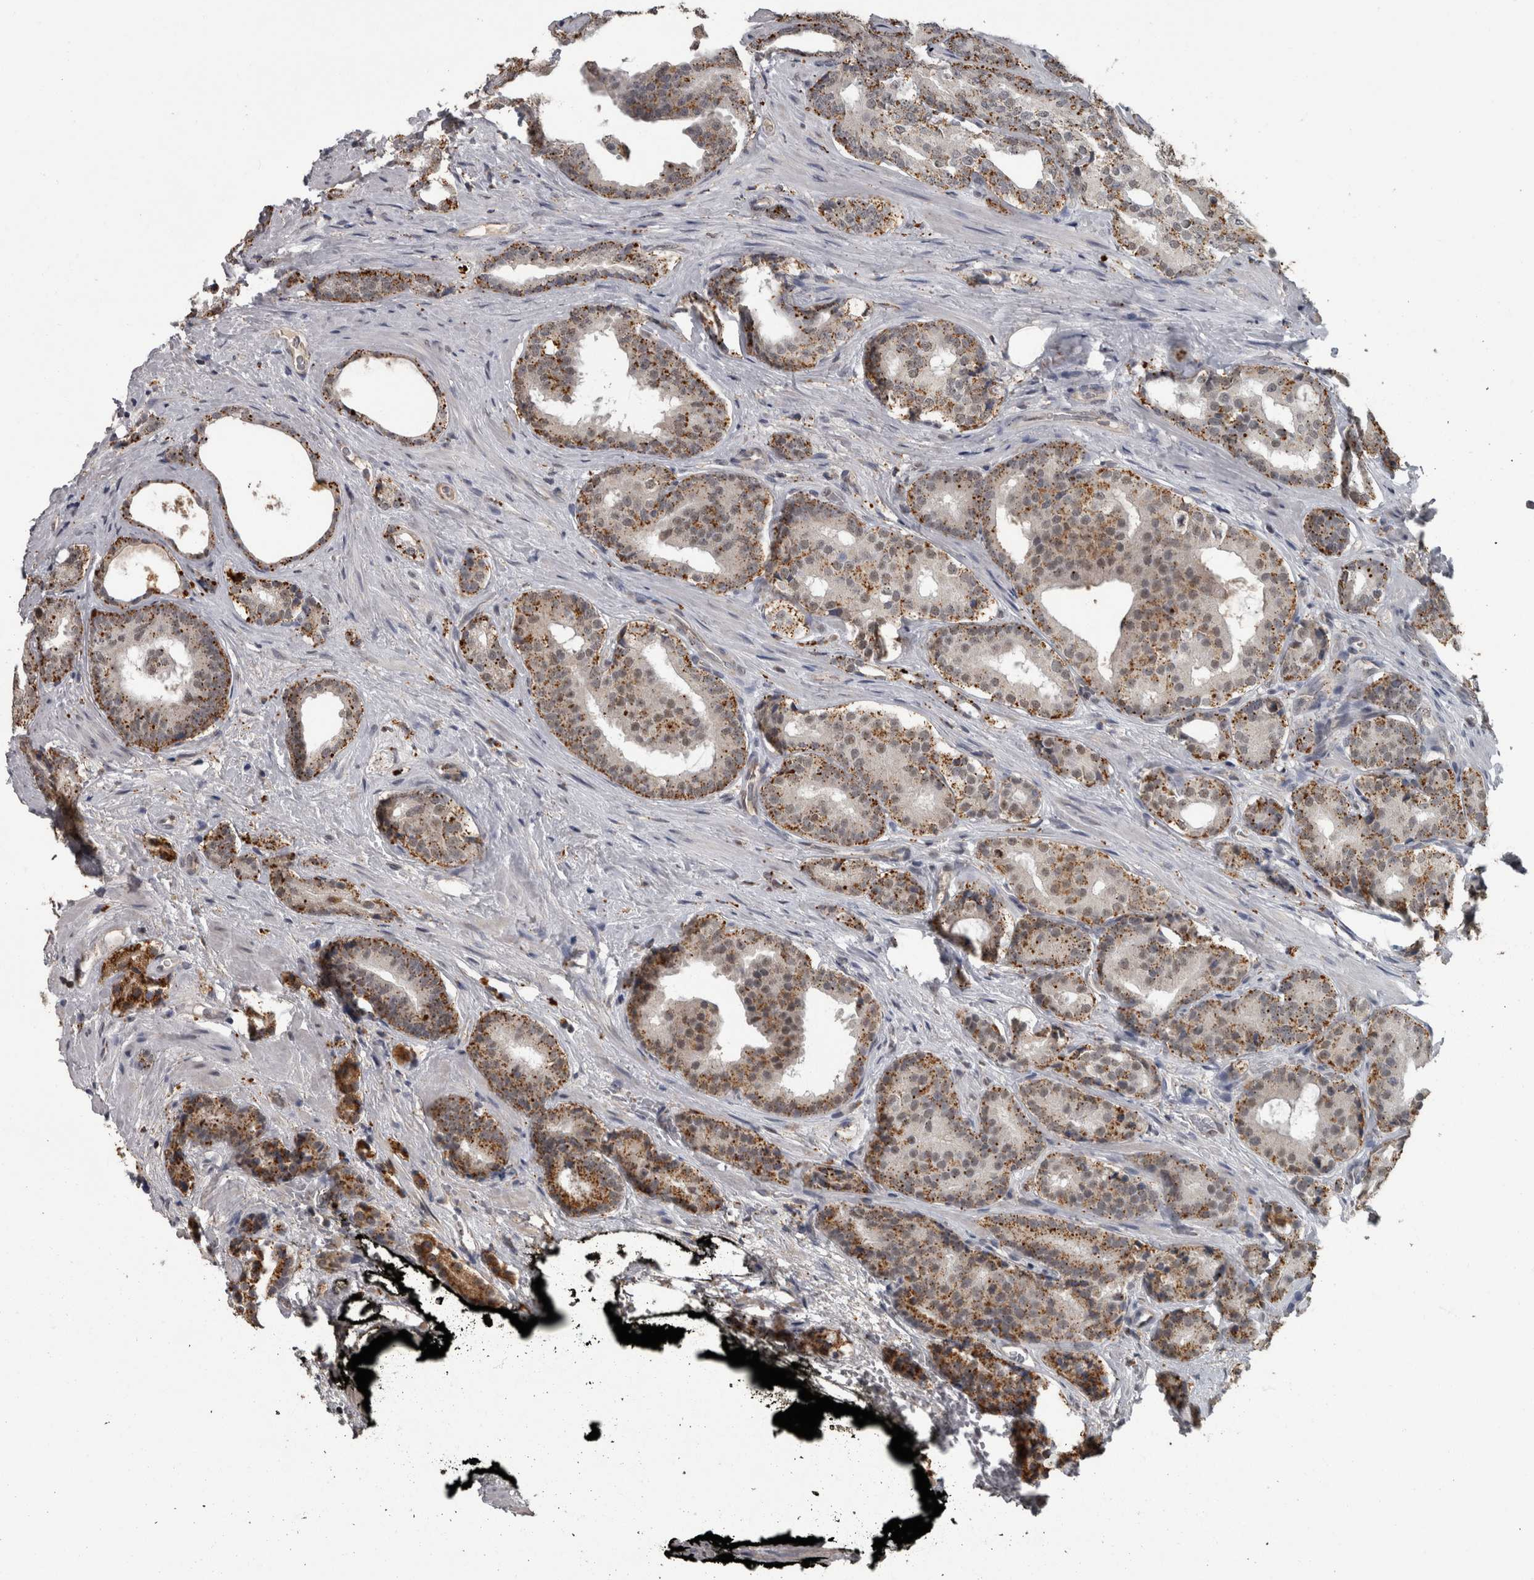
{"staining": {"intensity": "moderate", "quantity": ">75%", "location": "cytoplasmic/membranous"}, "tissue": "prostate cancer", "cell_type": "Tumor cells", "image_type": "cancer", "snomed": [{"axis": "morphology", "description": "Adenocarcinoma, High grade"}, {"axis": "topography", "description": "Prostate"}], "caption": "Human prostate cancer (high-grade adenocarcinoma) stained for a protein (brown) reveals moderate cytoplasmic/membranous positive positivity in approximately >75% of tumor cells.", "gene": "NAAA", "patient": {"sex": "male", "age": 71}}